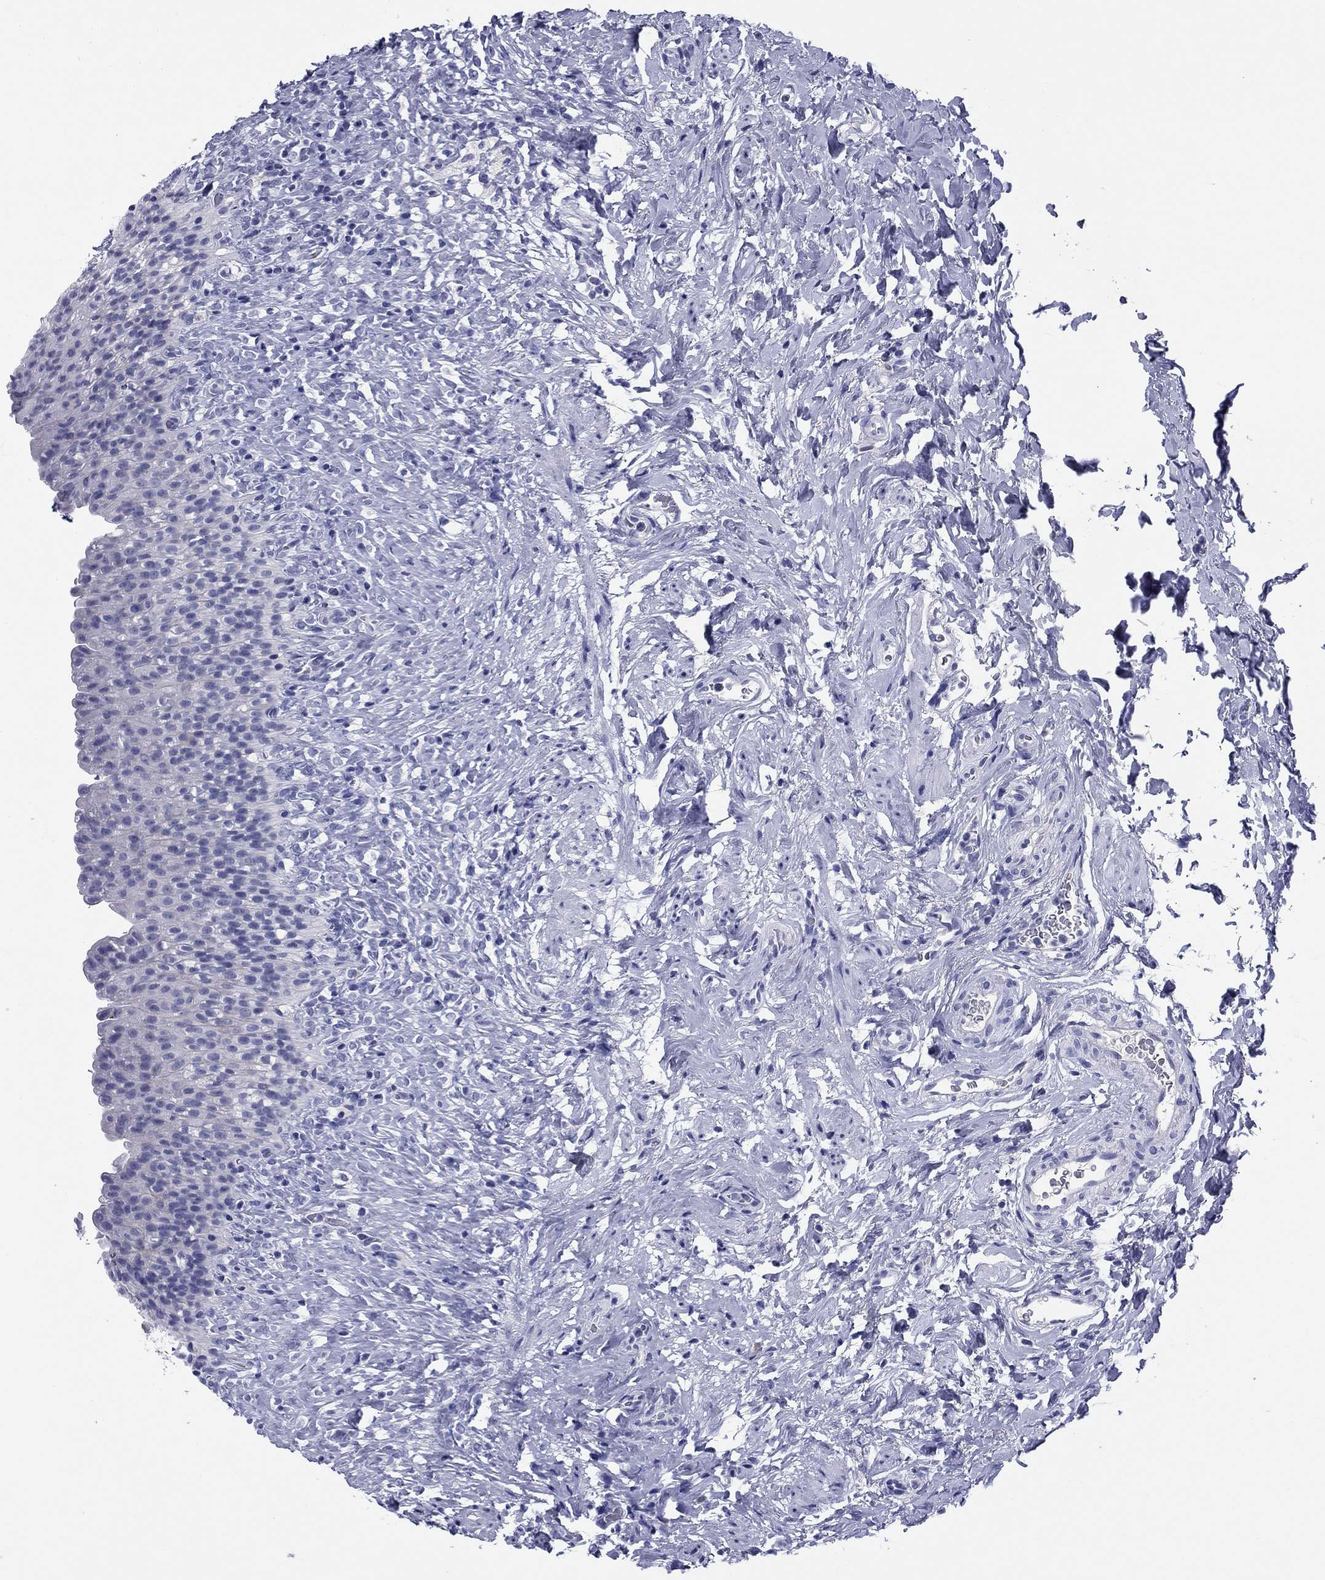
{"staining": {"intensity": "negative", "quantity": "none", "location": "none"}, "tissue": "urinary bladder", "cell_type": "Urothelial cells", "image_type": "normal", "snomed": [{"axis": "morphology", "description": "Normal tissue, NOS"}, {"axis": "topography", "description": "Urinary bladder"}], "caption": "IHC of benign urinary bladder reveals no positivity in urothelial cells.", "gene": "ABCC2", "patient": {"sex": "male", "age": 76}}